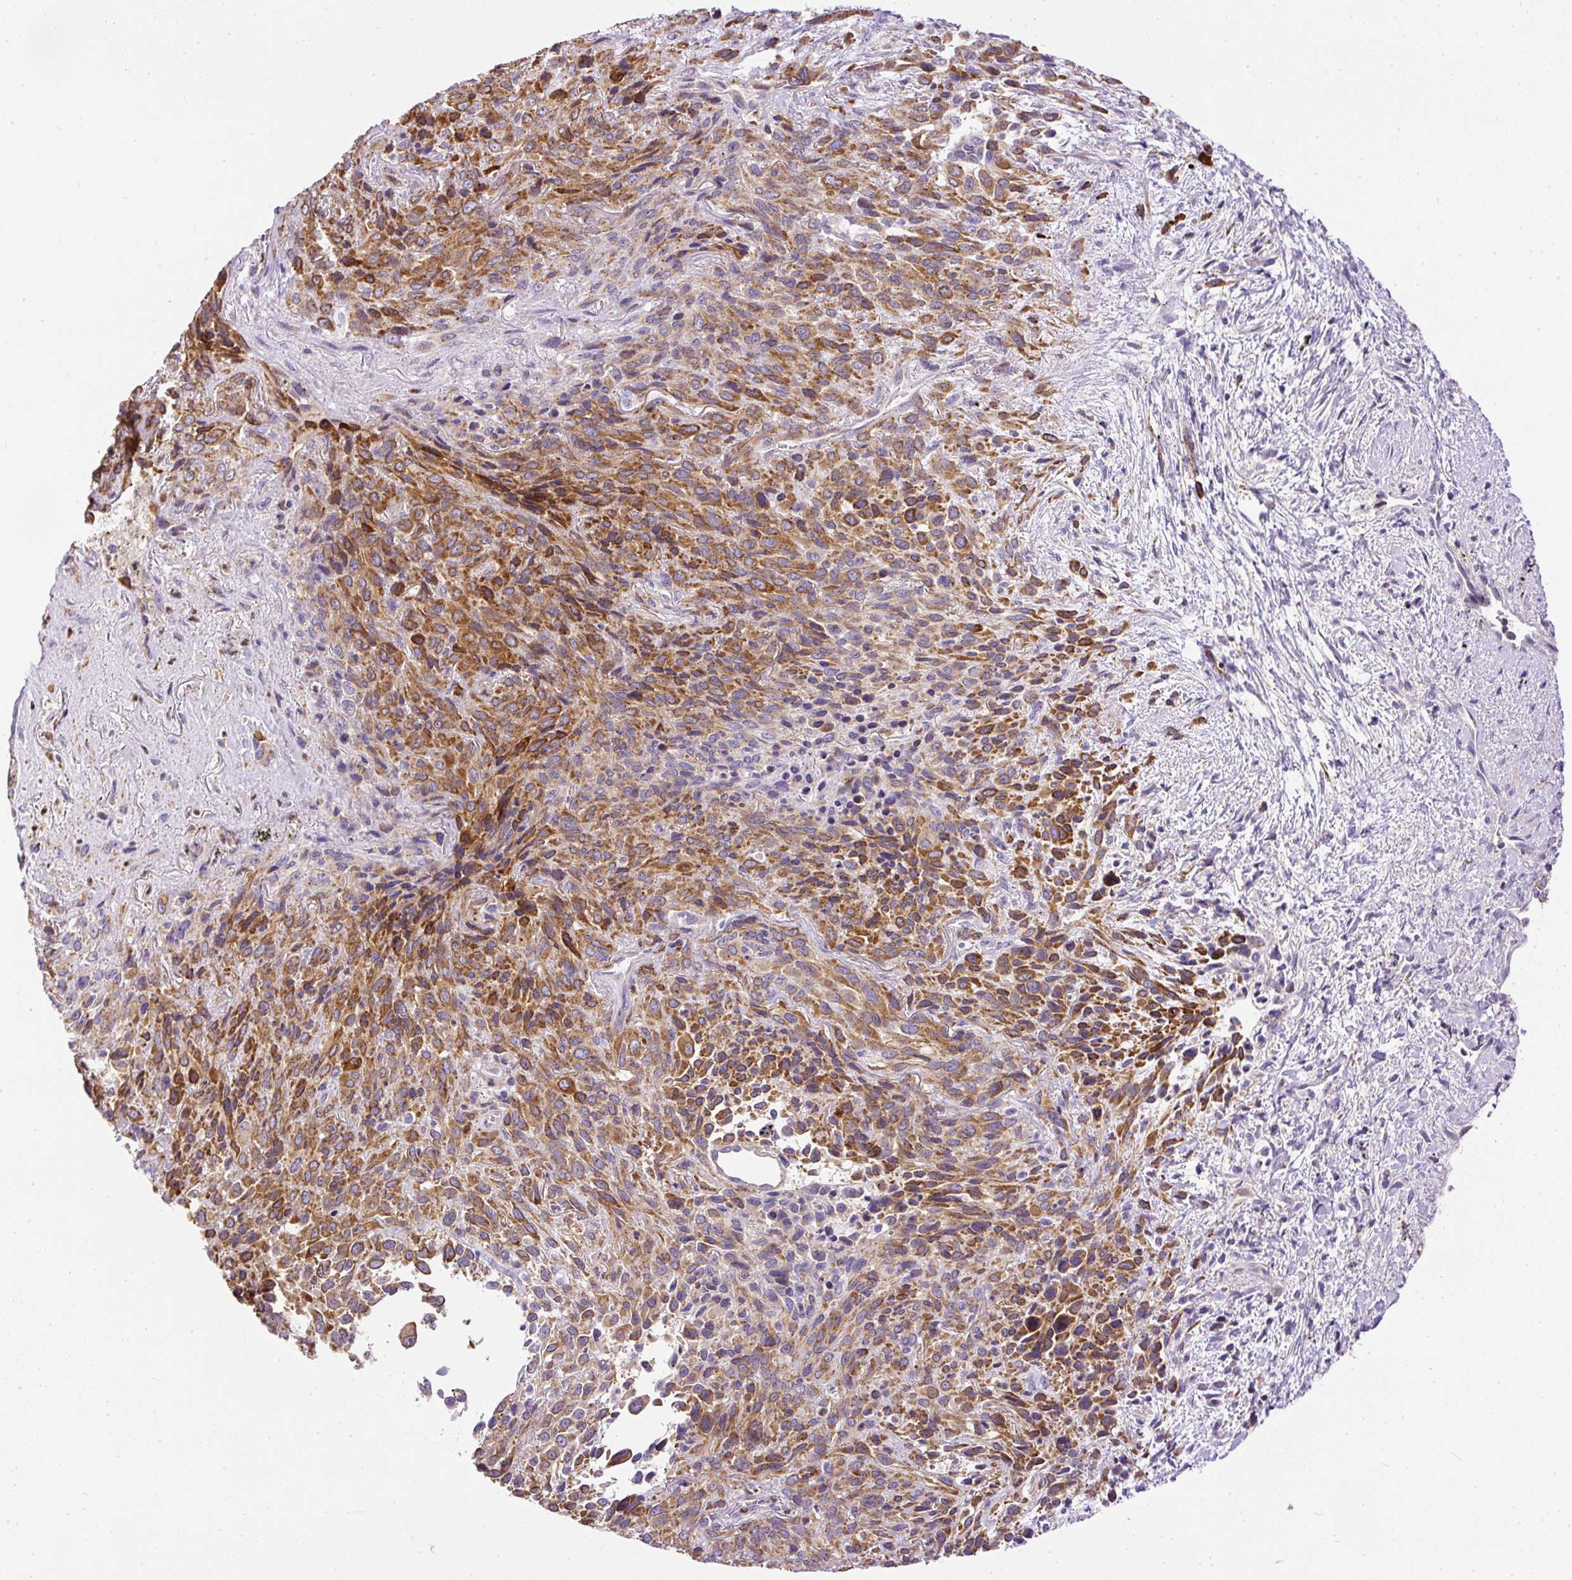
{"staining": {"intensity": "moderate", "quantity": ">75%", "location": "cytoplasmic/membranous"}, "tissue": "melanoma", "cell_type": "Tumor cells", "image_type": "cancer", "snomed": [{"axis": "morphology", "description": "Malignant melanoma, Metastatic site"}, {"axis": "topography", "description": "Lung"}], "caption": "Melanoma stained with DAB (3,3'-diaminobenzidine) immunohistochemistry (IHC) exhibits medium levels of moderate cytoplasmic/membranous staining in about >75% of tumor cells.", "gene": "CFAP47", "patient": {"sex": "male", "age": 48}}